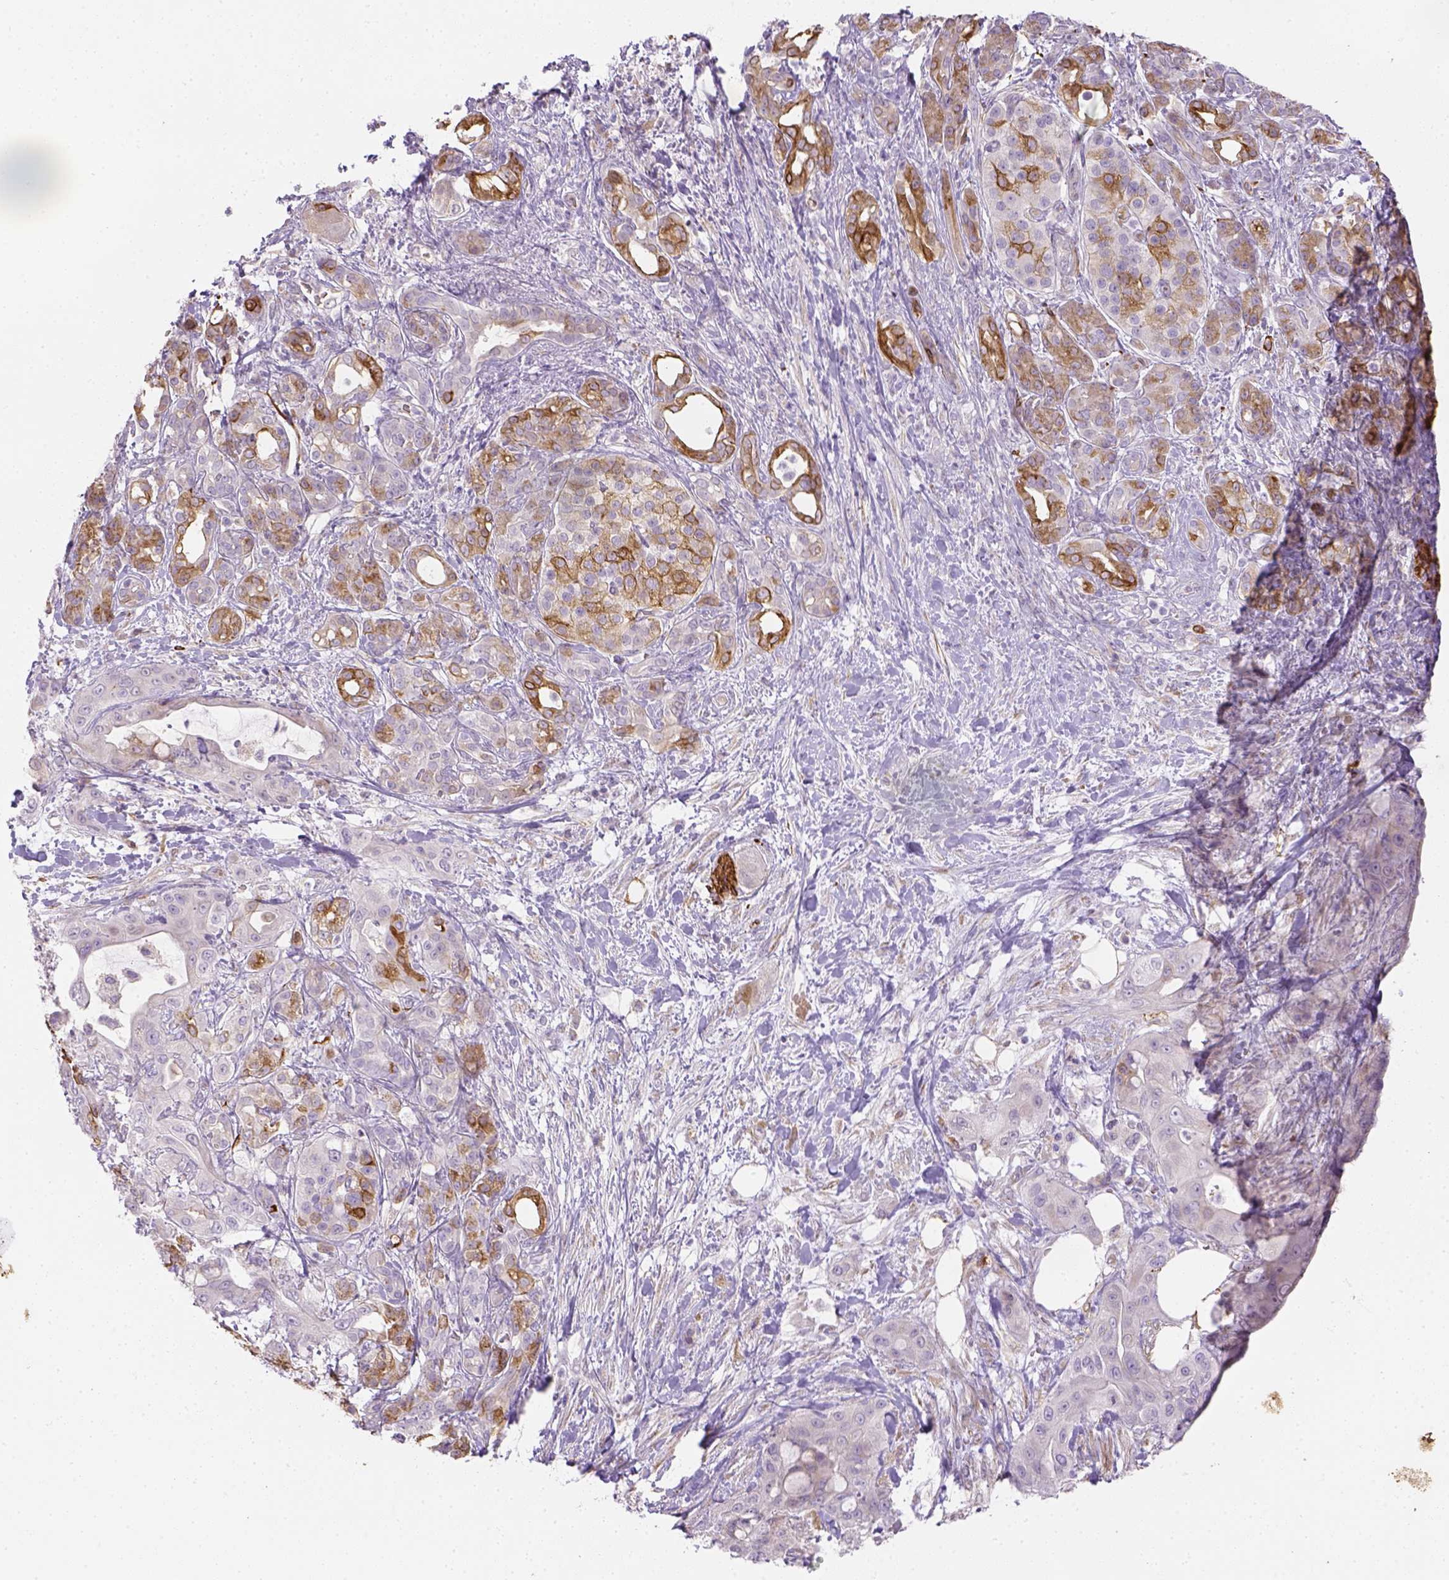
{"staining": {"intensity": "strong", "quantity": "<25%", "location": "cytoplasmic/membranous"}, "tissue": "pancreatic cancer", "cell_type": "Tumor cells", "image_type": "cancer", "snomed": [{"axis": "morphology", "description": "Adenocarcinoma, NOS"}, {"axis": "topography", "description": "Pancreas"}], "caption": "Strong cytoplasmic/membranous expression is appreciated in about <25% of tumor cells in adenocarcinoma (pancreatic).", "gene": "CACNB1", "patient": {"sex": "male", "age": 71}}